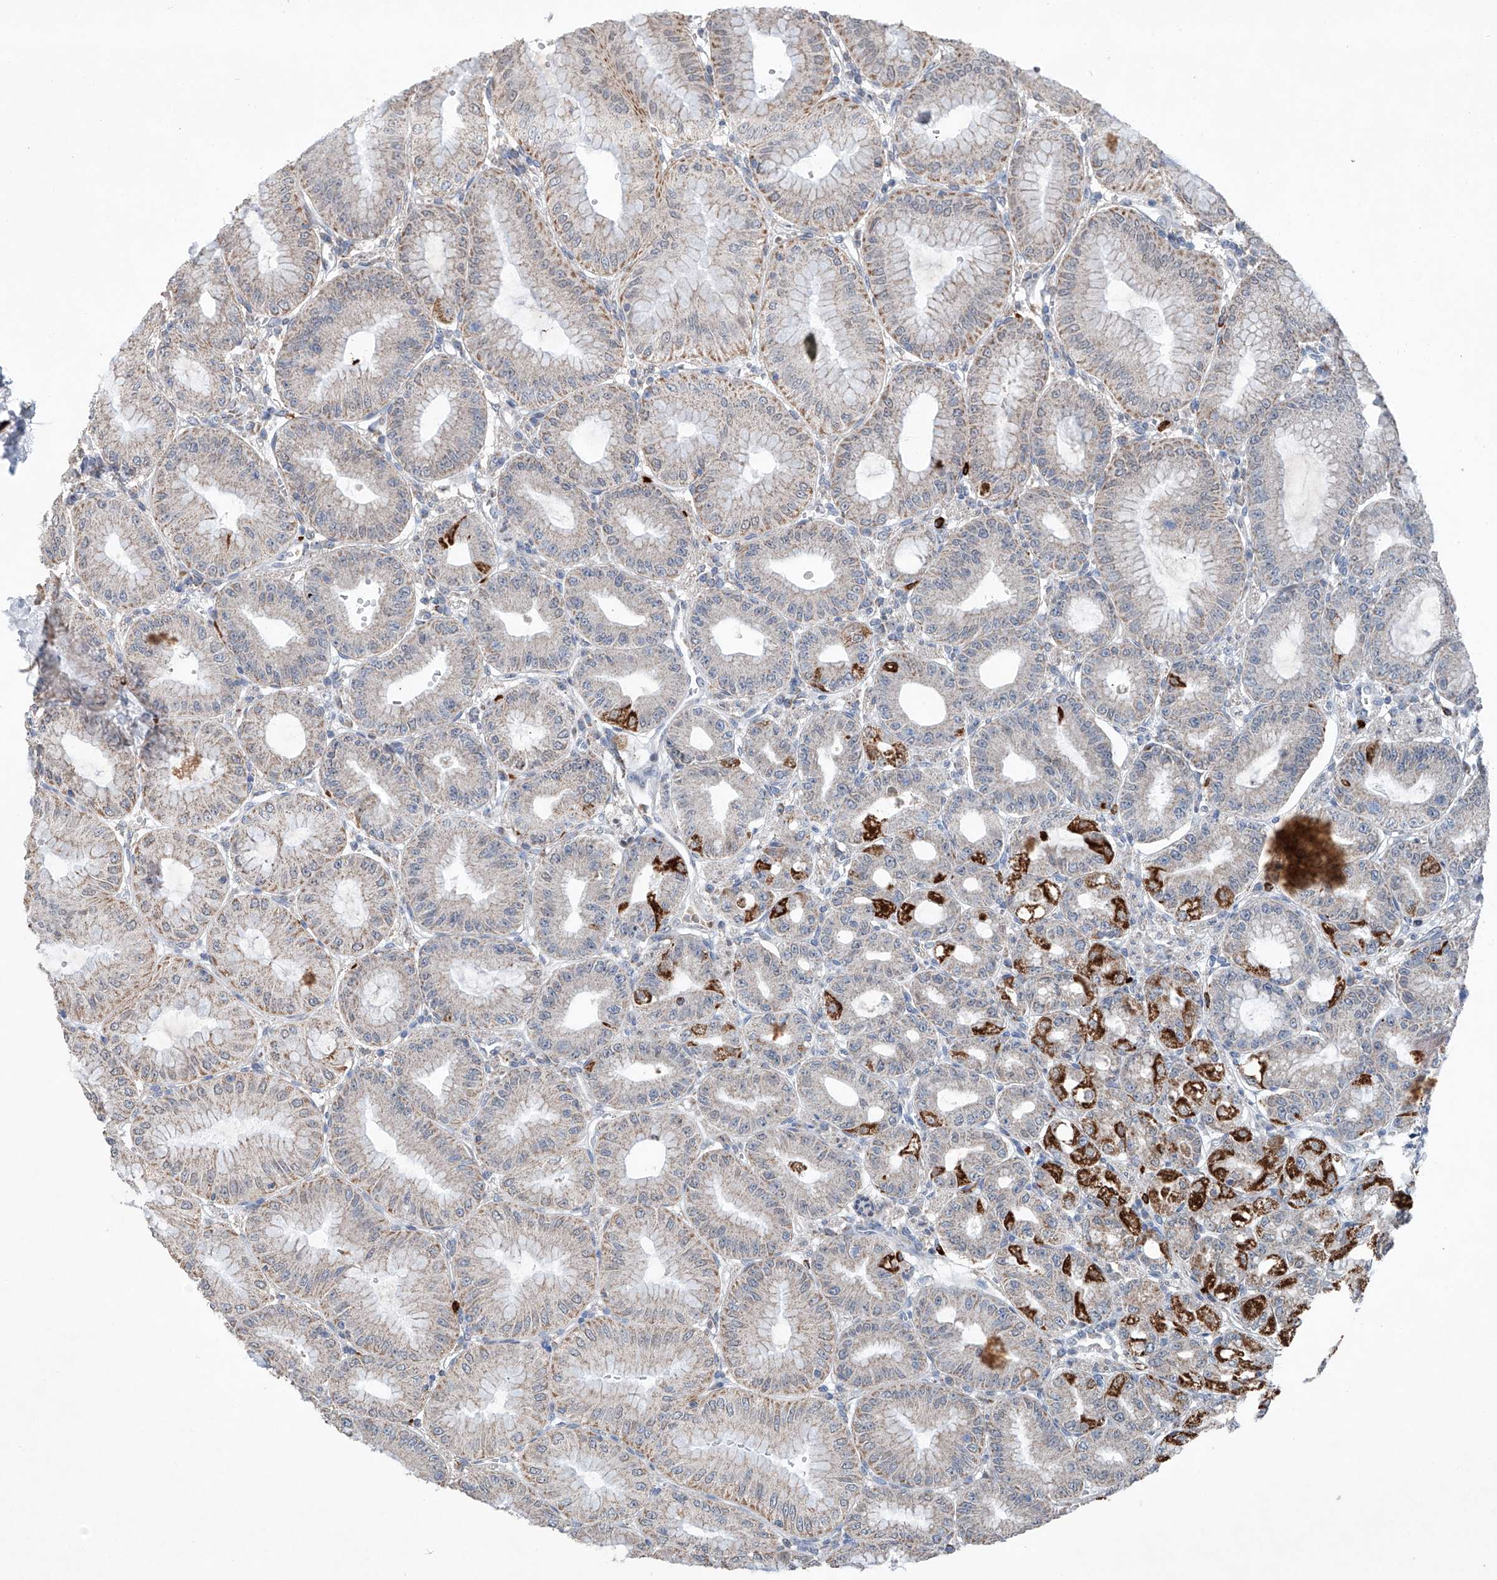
{"staining": {"intensity": "strong", "quantity": "25%-75%", "location": "cytoplasmic/membranous"}, "tissue": "stomach", "cell_type": "Glandular cells", "image_type": "normal", "snomed": [{"axis": "morphology", "description": "Normal tissue, NOS"}, {"axis": "topography", "description": "Stomach, lower"}], "caption": "About 25%-75% of glandular cells in benign human stomach reveal strong cytoplasmic/membranous protein staining as visualized by brown immunohistochemical staining.", "gene": "KLF15", "patient": {"sex": "male", "age": 71}}